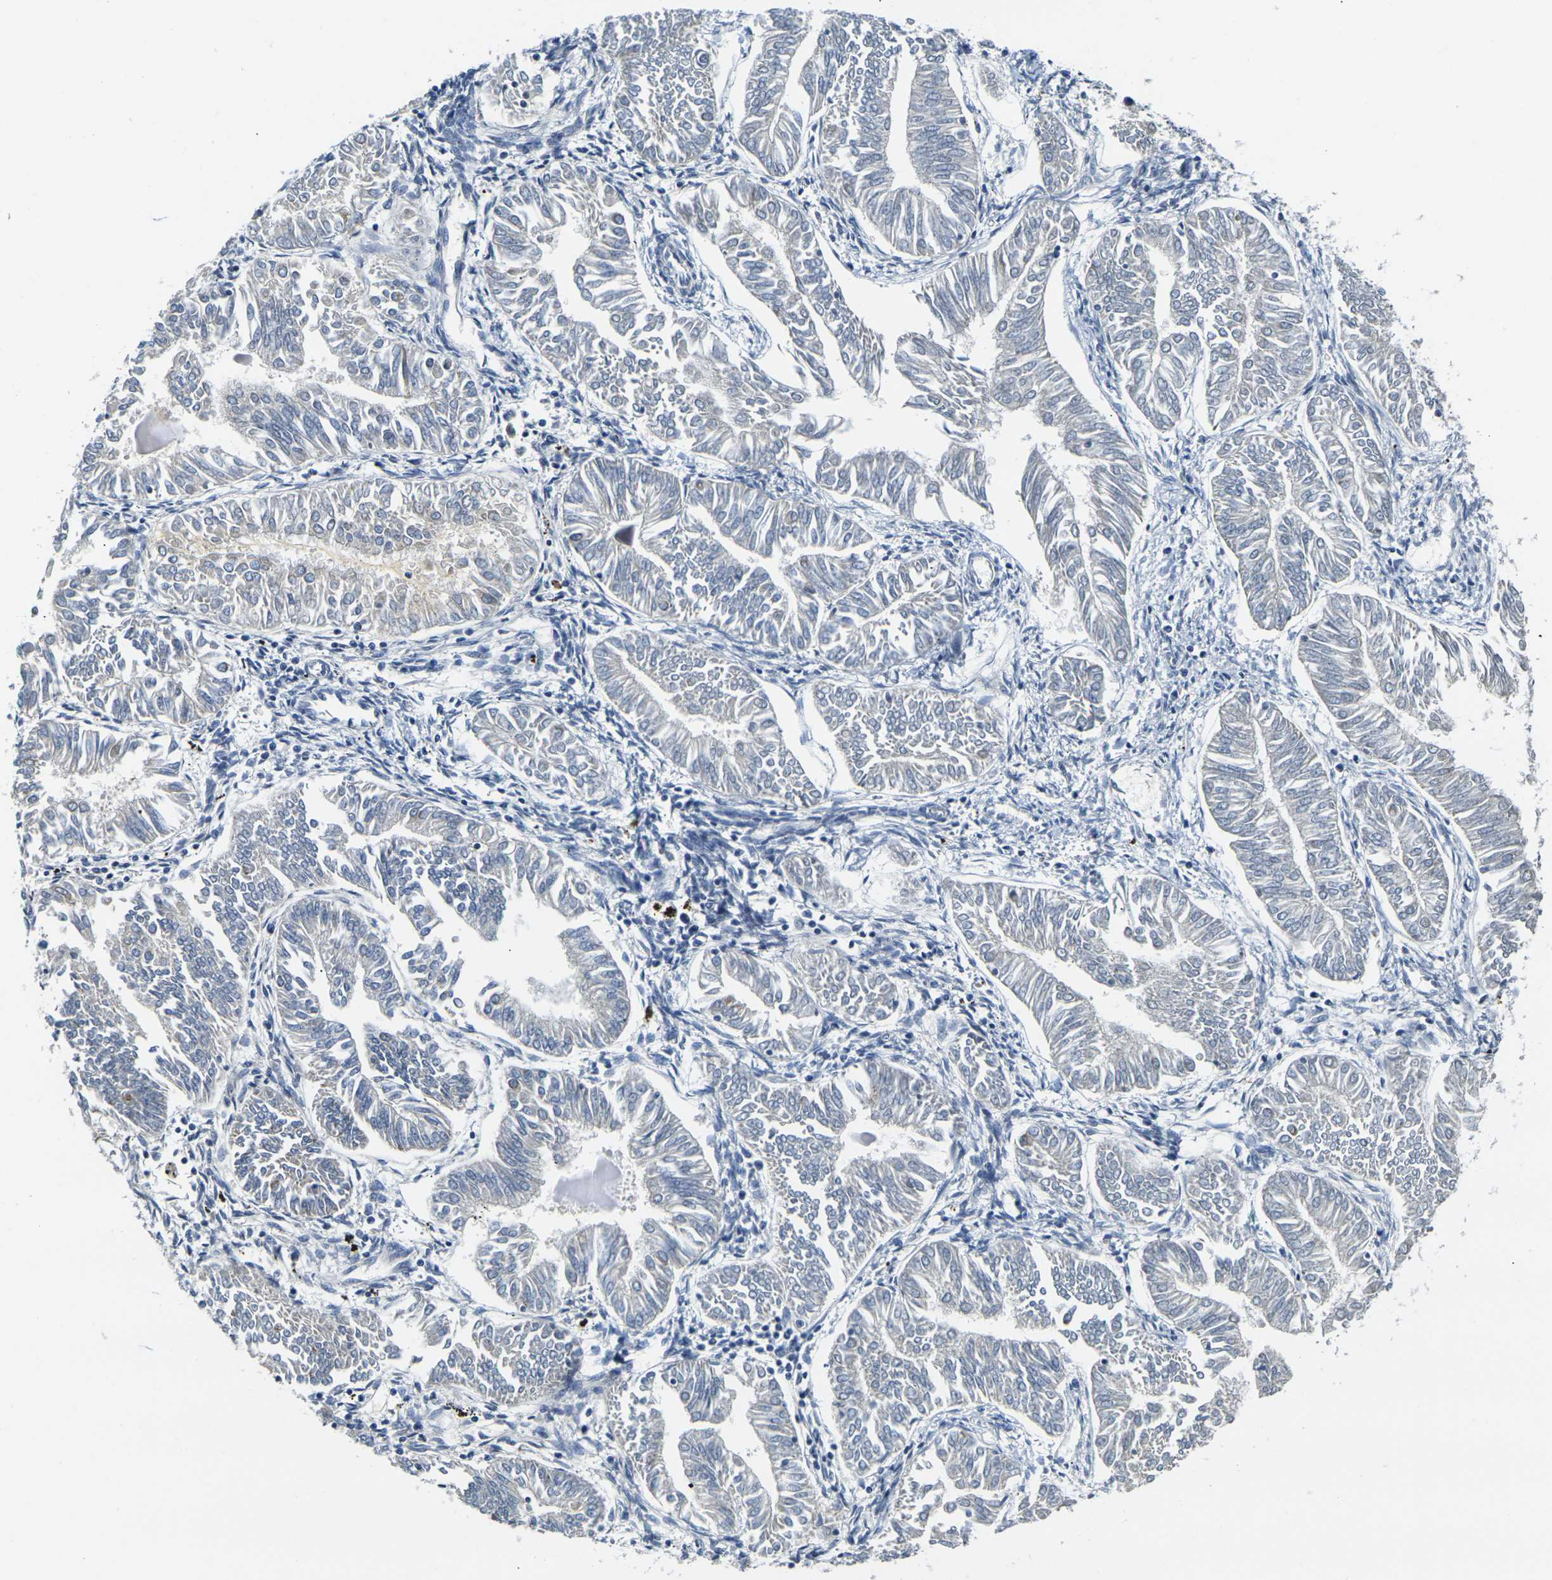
{"staining": {"intensity": "weak", "quantity": "<25%", "location": "cytoplasmic/membranous"}, "tissue": "endometrial cancer", "cell_type": "Tumor cells", "image_type": "cancer", "snomed": [{"axis": "morphology", "description": "Adenocarcinoma, NOS"}, {"axis": "topography", "description": "Endometrium"}], "caption": "IHC of adenocarcinoma (endometrial) demonstrates no staining in tumor cells.", "gene": "SHISAL2B", "patient": {"sex": "female", "age": 53}}